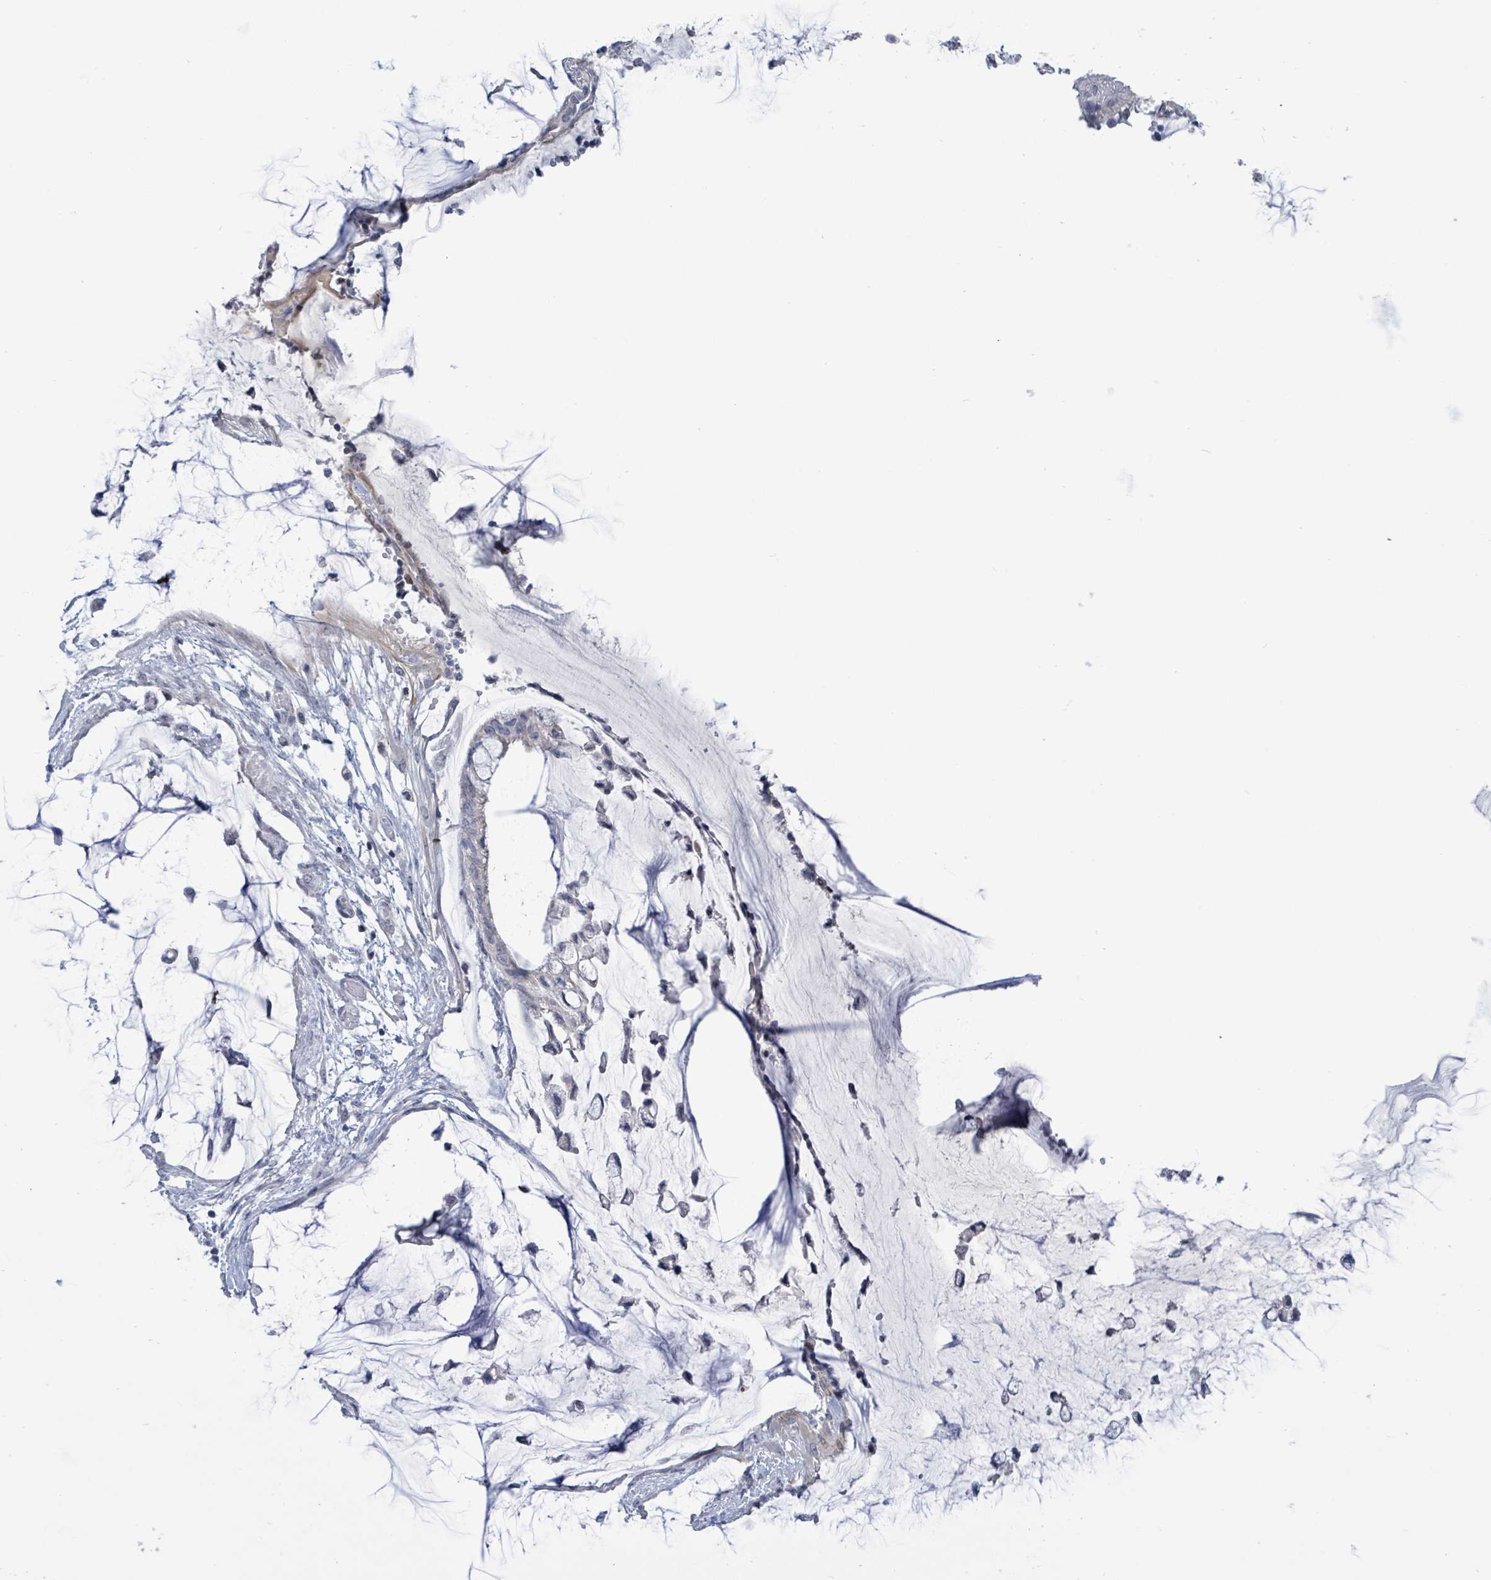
{"staining": {"intensity": "negative", "quantity": "none", "location": "none"}, "tissue": "ovarian cancer", "cell_type": "Tumor cells", "image_type": "cancer", "snomed": [{"axis": "morphology", "description": "Cystadenocarcinoma, mucinous, NOS"}, {"axis": "topography", "description": "Ovary"}], "caption": "Tumor cells show no significant positivity in ovarian mucinous cystadenocarcinoma.", "gene": "NTN3", "patient": {"sex": "female", "age": 39}}